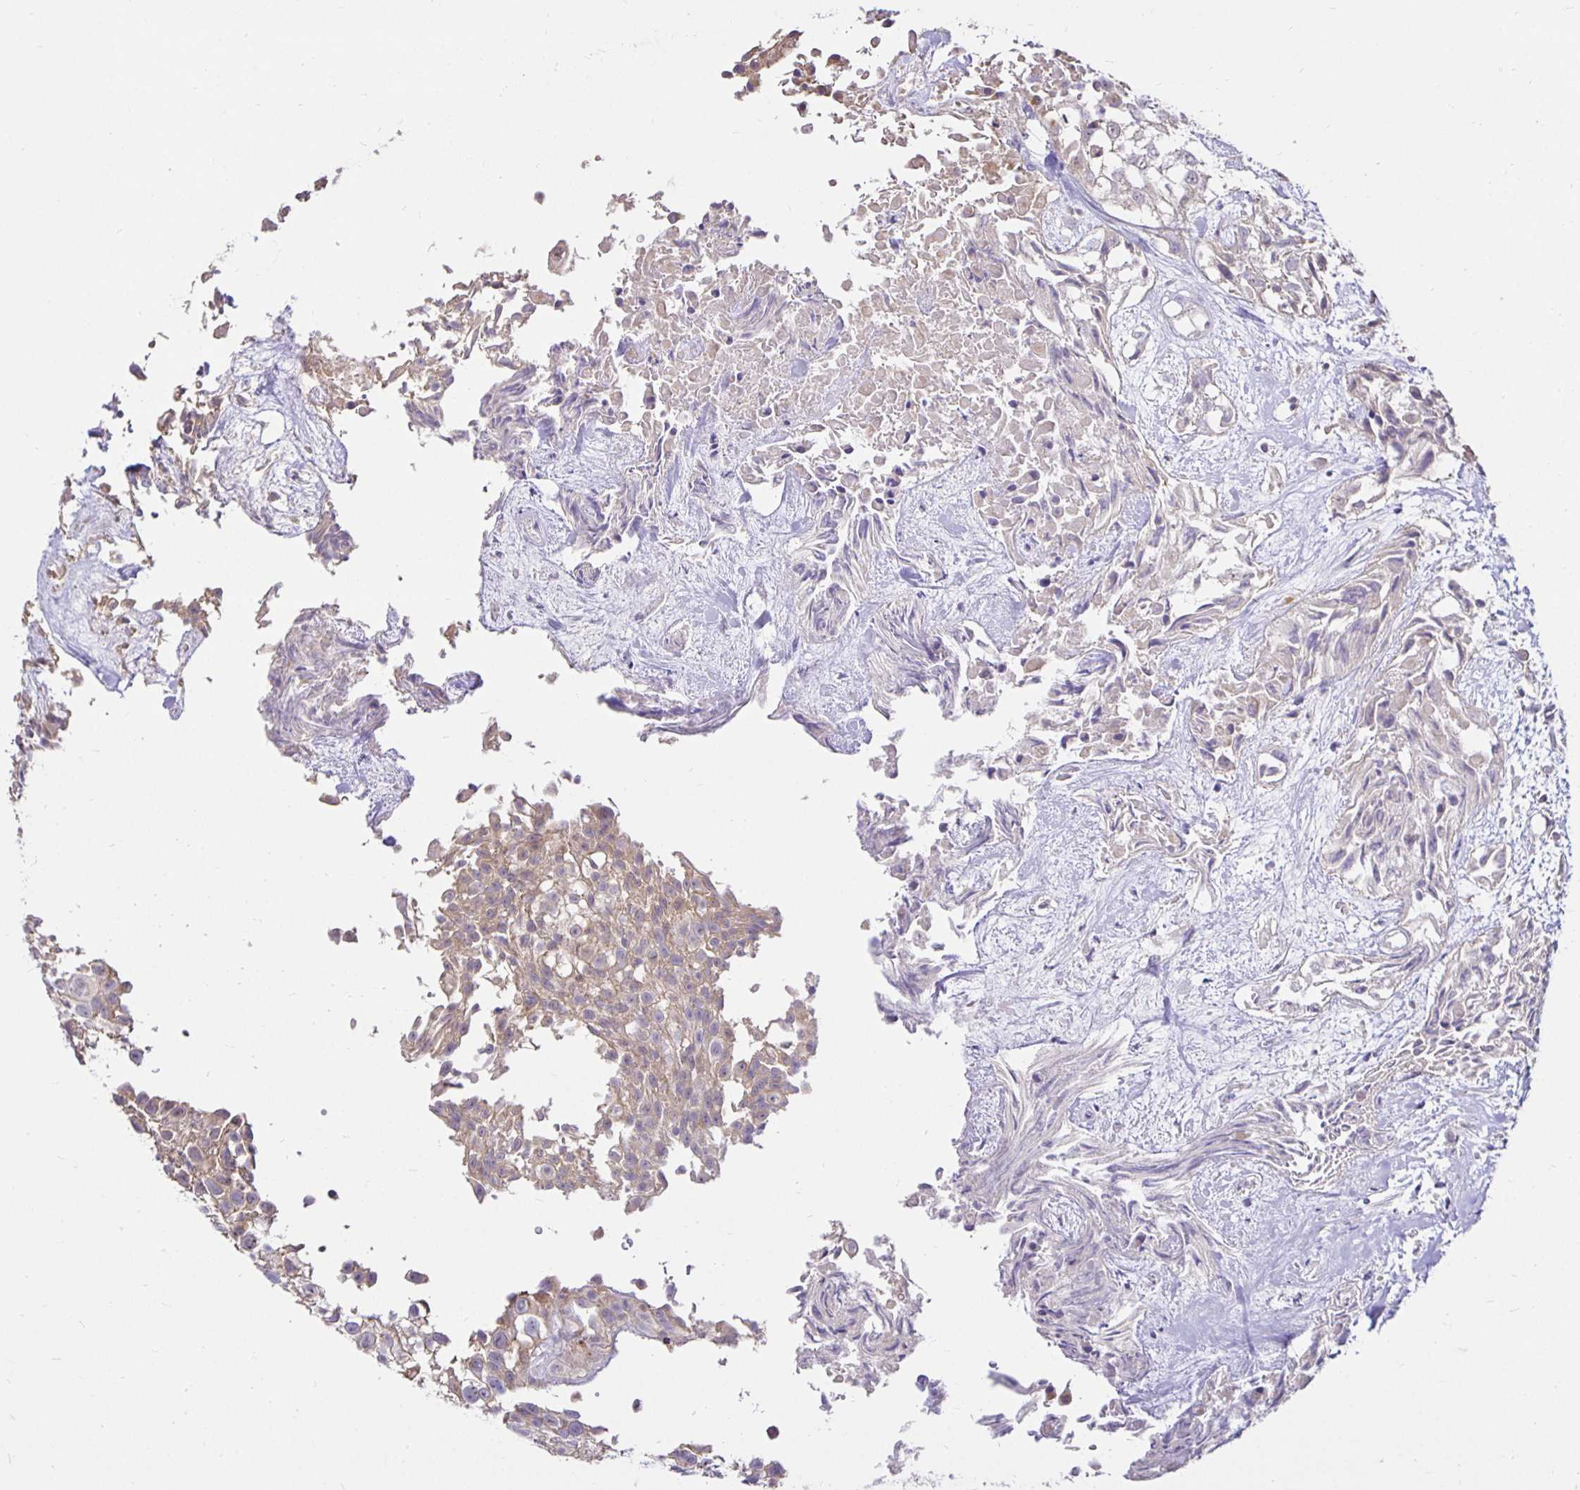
{"staining": {"intensity": "weak", "quantity": "<25%", "location": "cytoplasmic/membranous"}, "tissue": "urothelial cancer", "cell_type": "Tumor cells", "image_type": "cancer", "snomed": [{"axis": "morphology", "description": "Urothelial carcinoma, High grade"}, {"axis": "topography", "description": "Urinary bladder"}], "caption": "The histopathology image demonstrates no staining of tumor cells in high-grade urothelial carcinoma.", "gene": "PNPLA3", "patient": {"sex": "male", "age": 56}}